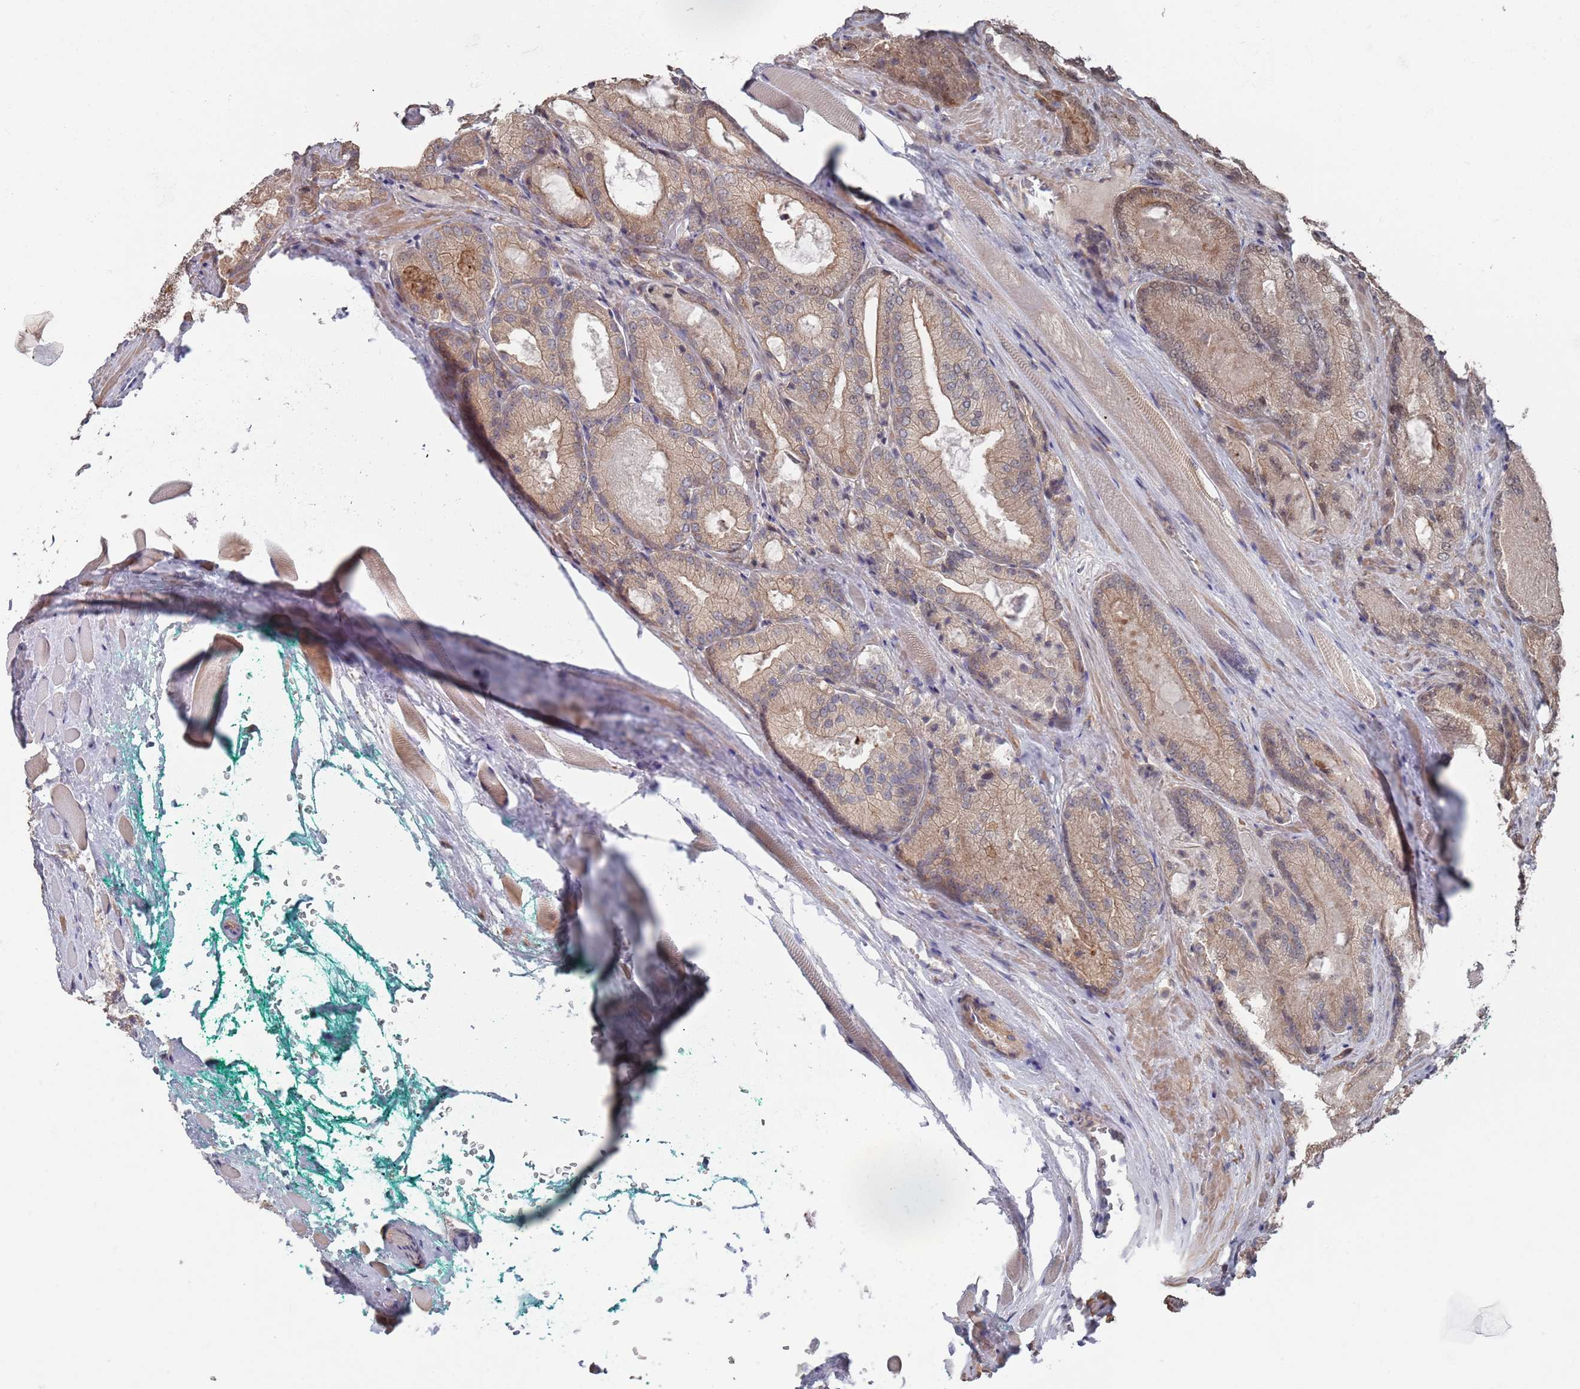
{"staining": {"intensity": "moderate", "quantity": "<25%", "location": "cytoplasmic/membranous,nuclear"}, "tissue": "prostate cancer", "cell_type": "Tumor cells", "image_type": "cancer", "snomed": [{"axis": "morphology", "description": "Adenocarcinoma, Low grade"}, {"axis": "topography", "description": "Prostate"}], "caption": "High-magnification brightfield microscopy of prostate cancer stained with DAB (3,3'-diaminobenzidine) (brown) and counterstained with hematoxylin (blue). tumor cells exhibit moderate cytoplasmic/membranous and nuclear staining is seen in approximately<25% of cells. (Brightfield microscopy of DAB IHC at high magnification).", "gene": "DGKD", "patient": {"sex": "male", "age": 74}}